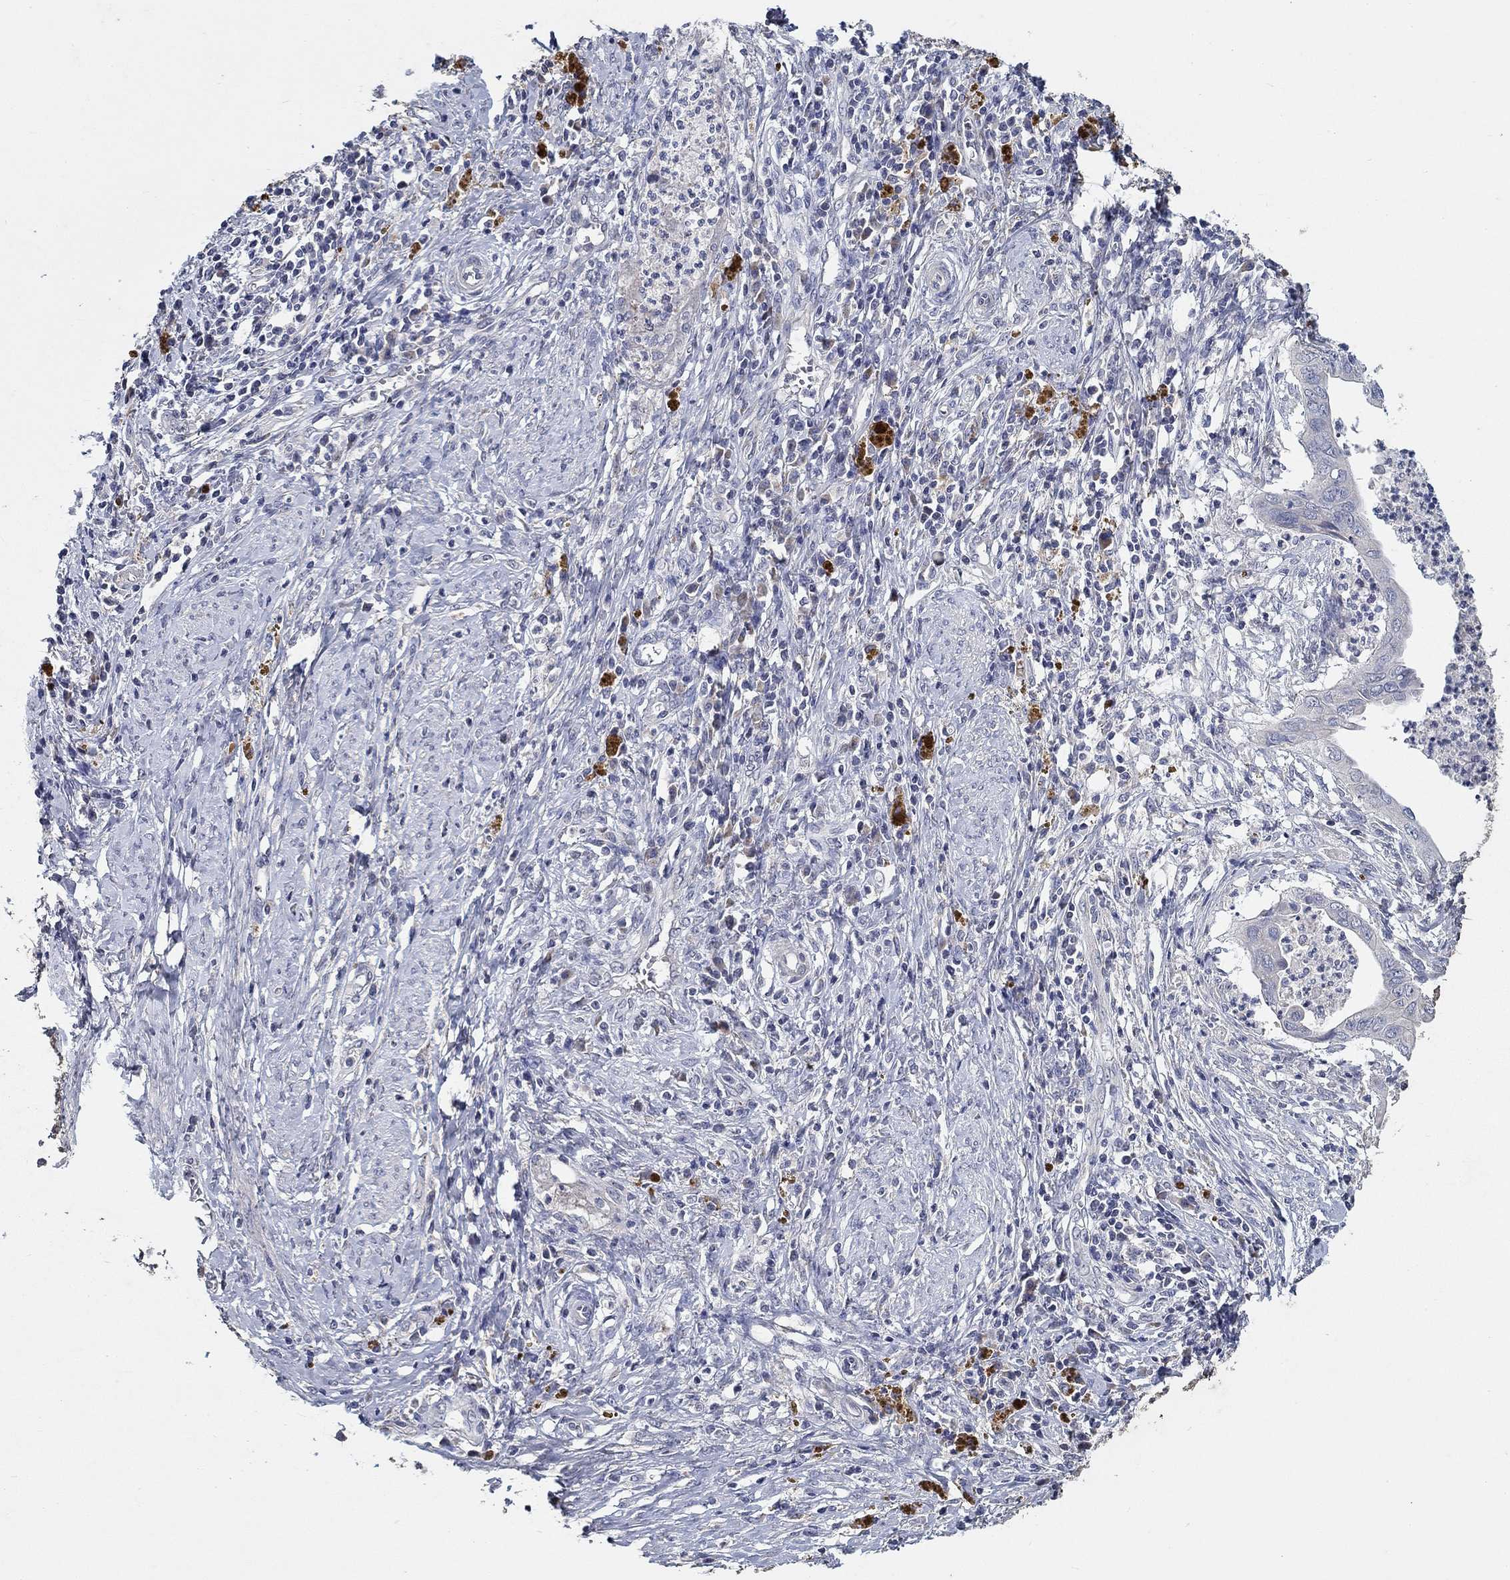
{"staining": {"intensity": "negative", "quantity": "none", "location": "none"}, "tissue": "cervical cancer", "cell_type": "Tumor cells", "image_type": "cancer", "snomed": [{"axis": "morphology", "description": "Adenocarcinoma, NOS"}, {"axis": "topography", "description": "Cervix"}], "caption": "Protein analysis of cervical adenocarcinoma shows no significant staining in tumor cells.", "gene": "PROZ", "patient": {"sex": "female", "age": 42}}